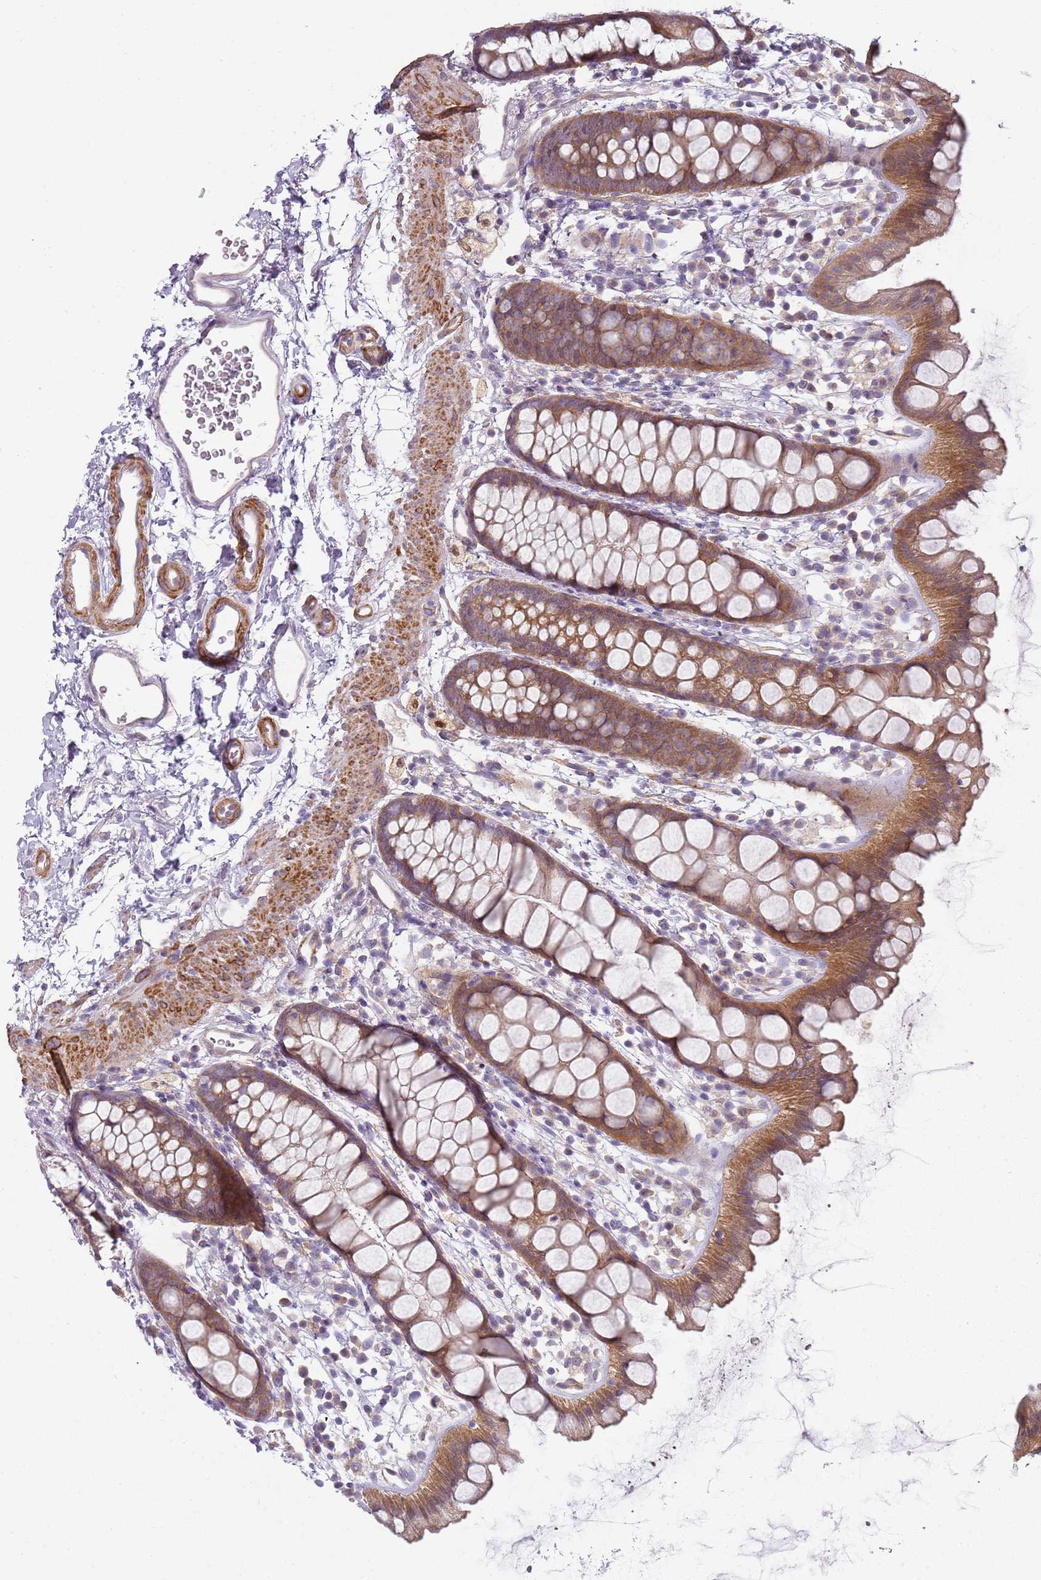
{"staining": {"intensity": "moderate", "quantity": ">75%", "location": "cytoplasmic/membranous"}, "tissue": "rectum", "cell_type": "Glandular cells", "image_type": "normal", "snomed": [{"axis": "morphology", "description": "Normal tissue, NOS"}, {"axis": "topography", "description": "Rectum"}], "caption": "Immunohistochemical staining of unremarkable human rectum displays >75% levels of moderate cytoplasmic/membranous protein staining in about >75% of glandular cells.", "gene": "SLC26A6", "patient": {"sex": "female", "age": 65}}